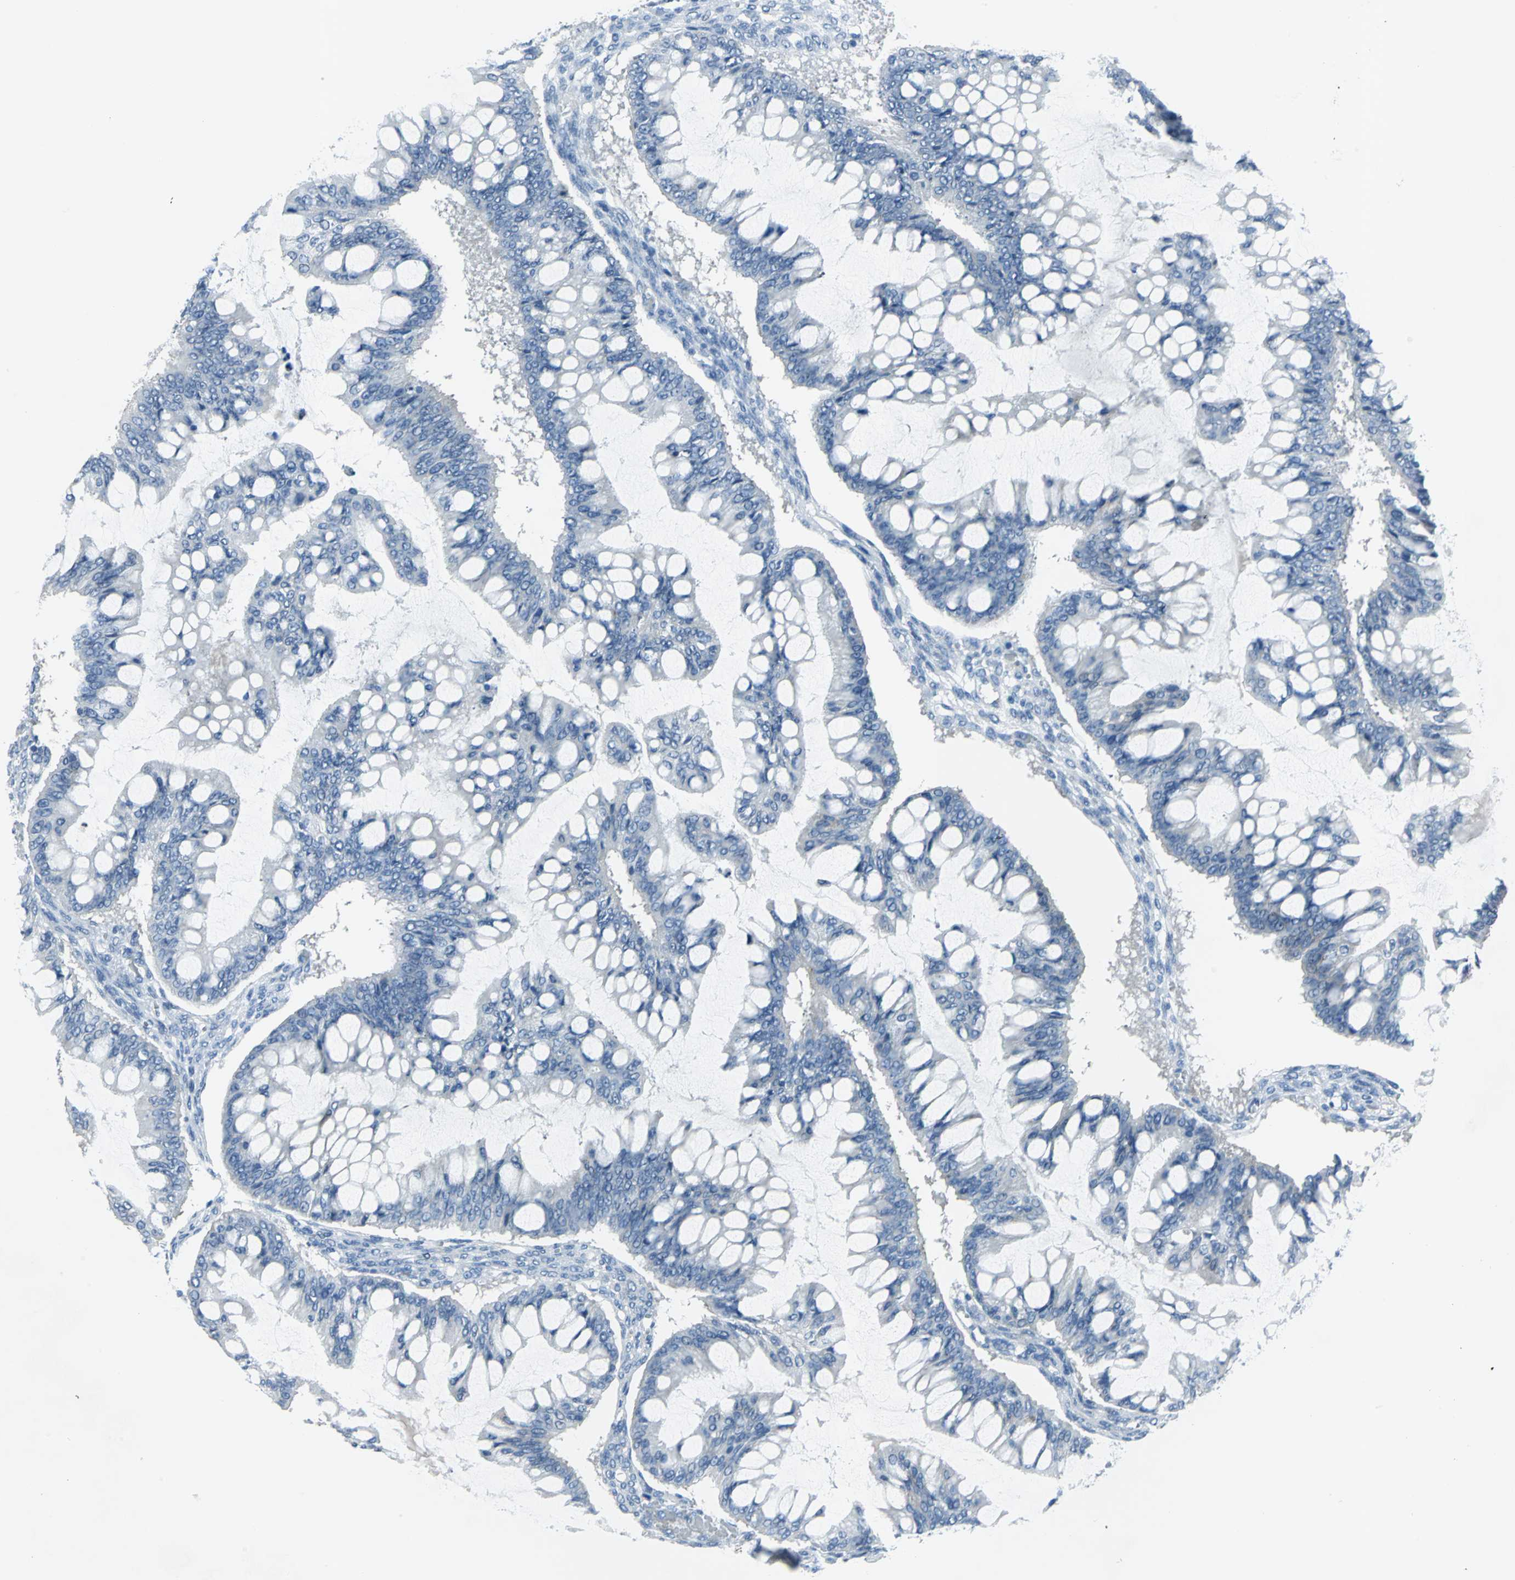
{"staining": {"intensity": "weak", "quantity": "<25%", "location": "cytoplasmic/membranous"}, "tissue": "ovarian cancer", "cell_type": "Tumor cells", "image_type": "cancer", "snomed": [{"axis": "morphology", "description": "Cystadenocarcinoma, mucinous, NOS"}, {"axis": "topography", "description": "Ovary"}], "caption": "High power microscopy micrograph of an immunohistochemistry photomicrograph of ovarian cancer (mucinous cystadenocarcinoma), revealing no significant expression in tumor cells.", "gene": "DNAI2", "patient": {"sex": "female", "age": 73}}